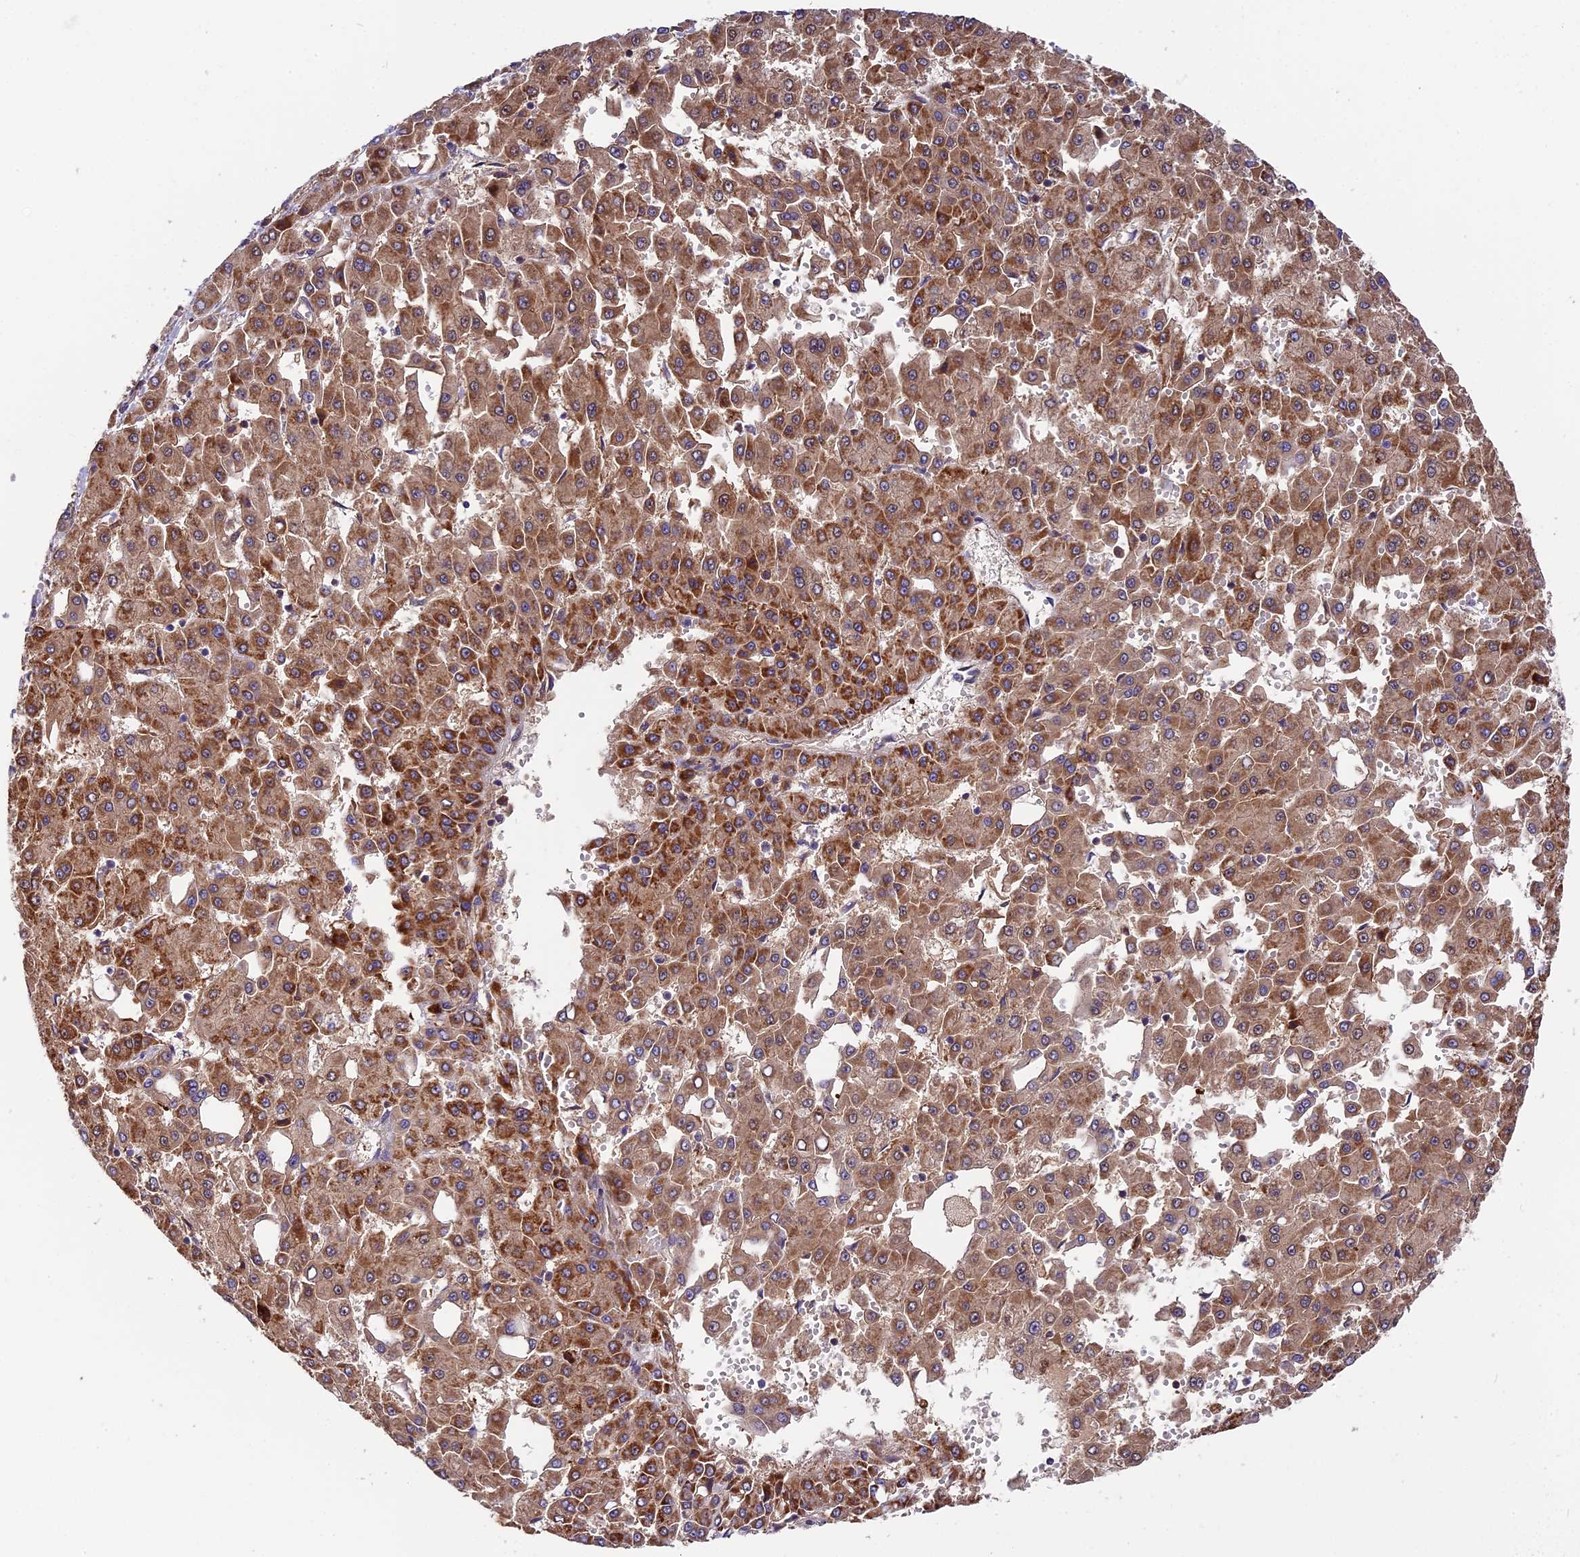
{"staining": {"intensity": "moderate", "quantity": ">75%", "location": "cytoplasmic/membranous"}, "tissue": "liver cancer", "cell_type": "Tumor cells", "image_type": "cancer", "snomed": [{"axis": "morphology", "description": "Carcinoma, Hepatocellular, NOS"}, {"axis": "topography", "description": "Liver"}], "caption": "An immunohistochemistry (IHC) histopathology image of neoplastic tissue is shown. Protein staining in brown shows moderate cytoplasmic/membranous positivity in liver cancer within tumor cells.", "gene": "PIGU", "patient": {"sex": "male", "age": 47}}